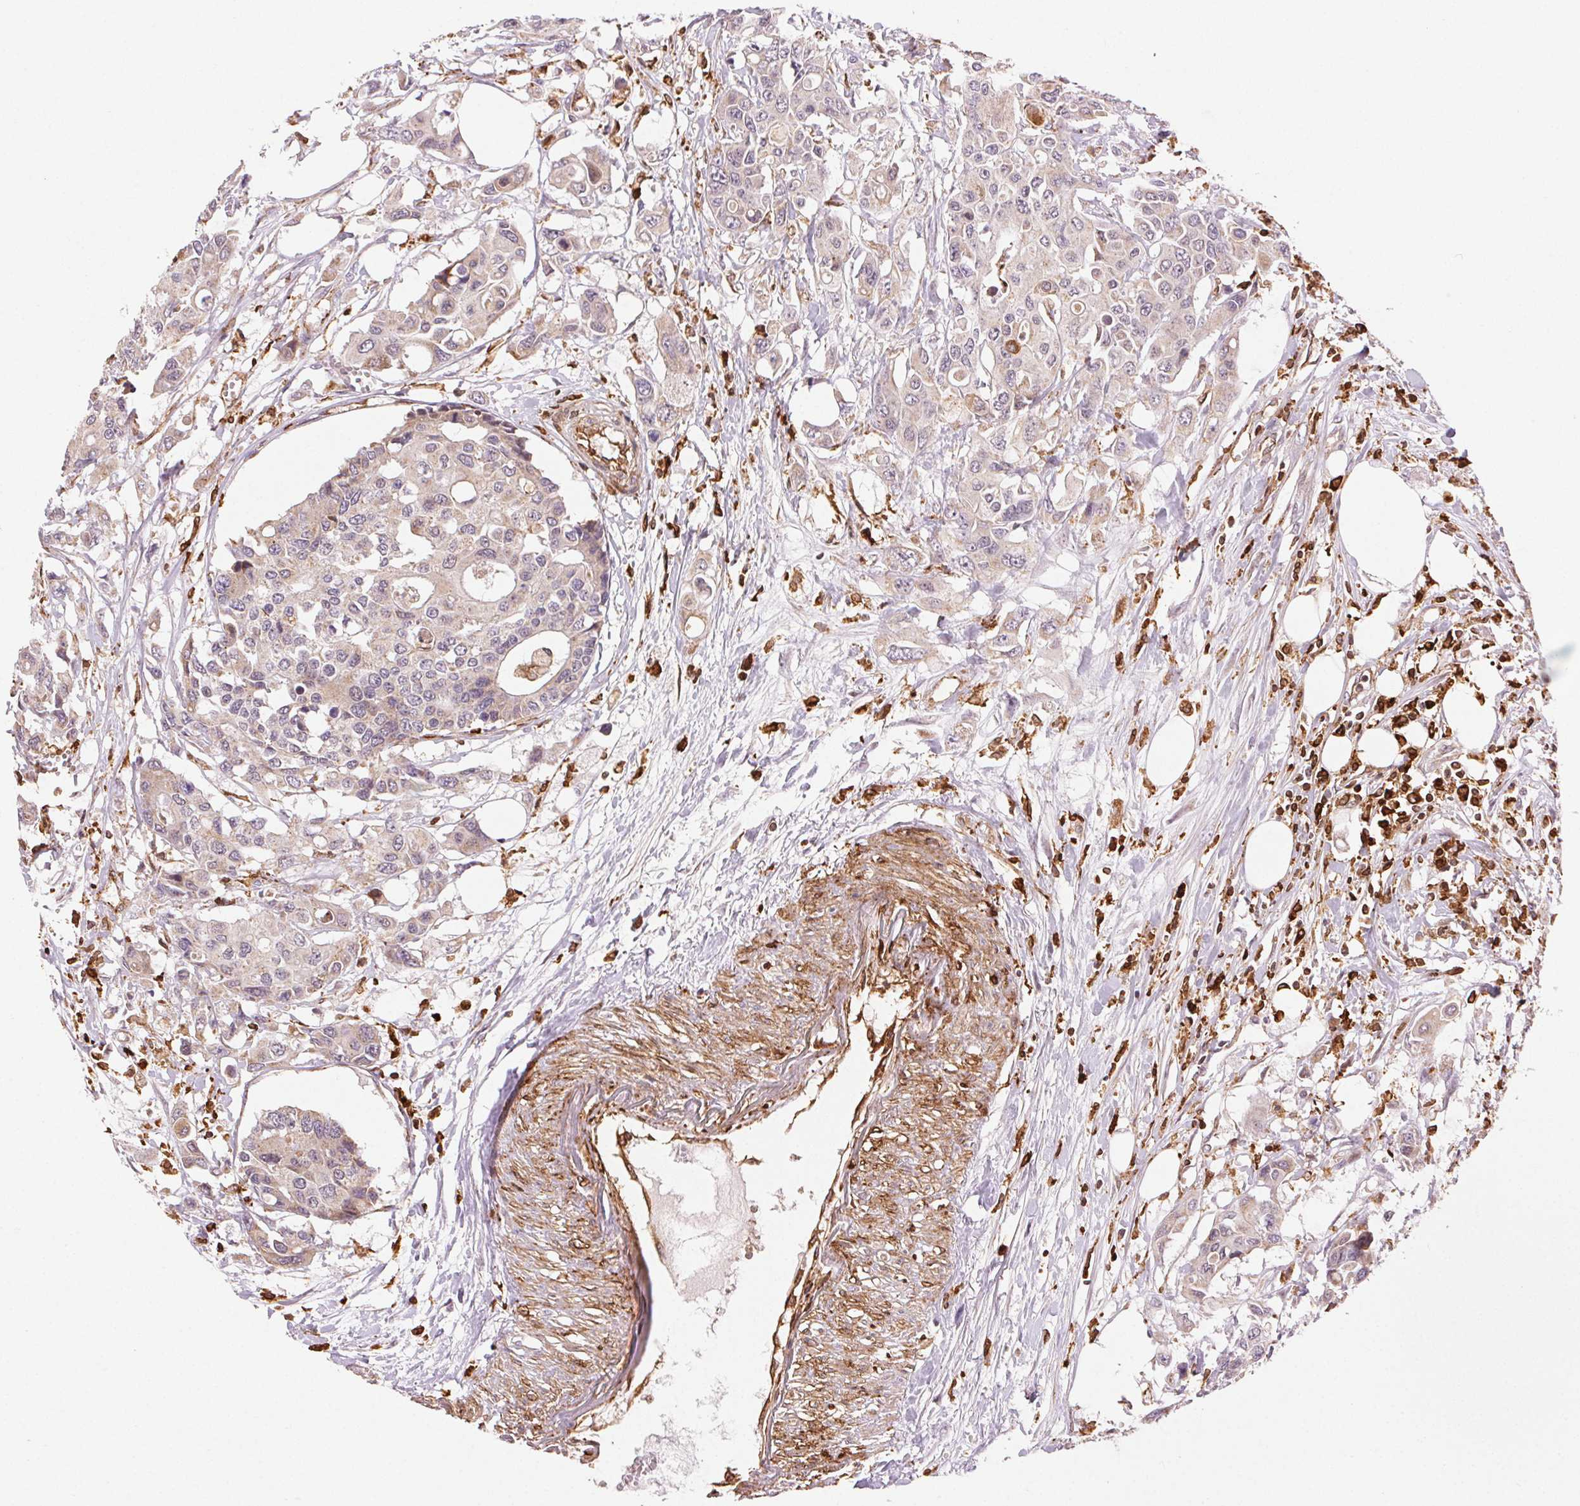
{"staining": {"intensity": "weak", "quantity": "<25%", "location": "cytoplasmic/membranous"}, "tissue": "colorectal cancer", "cell_type": "Tumor cells", "image_type": "cancer", "snomed": [{"axis": "morphology", "description": "Adenocarcinoma, NOS"}, {"axis": "topography", "description": "Colon"}], "caption": "IHC photomicrograph of human adenocarcinoma (colorectal) stained for a protein (brown), which displays no staining in tumor cells.", "gene": "RNASET2", "patient": {"sex": "male", "age": 77}}